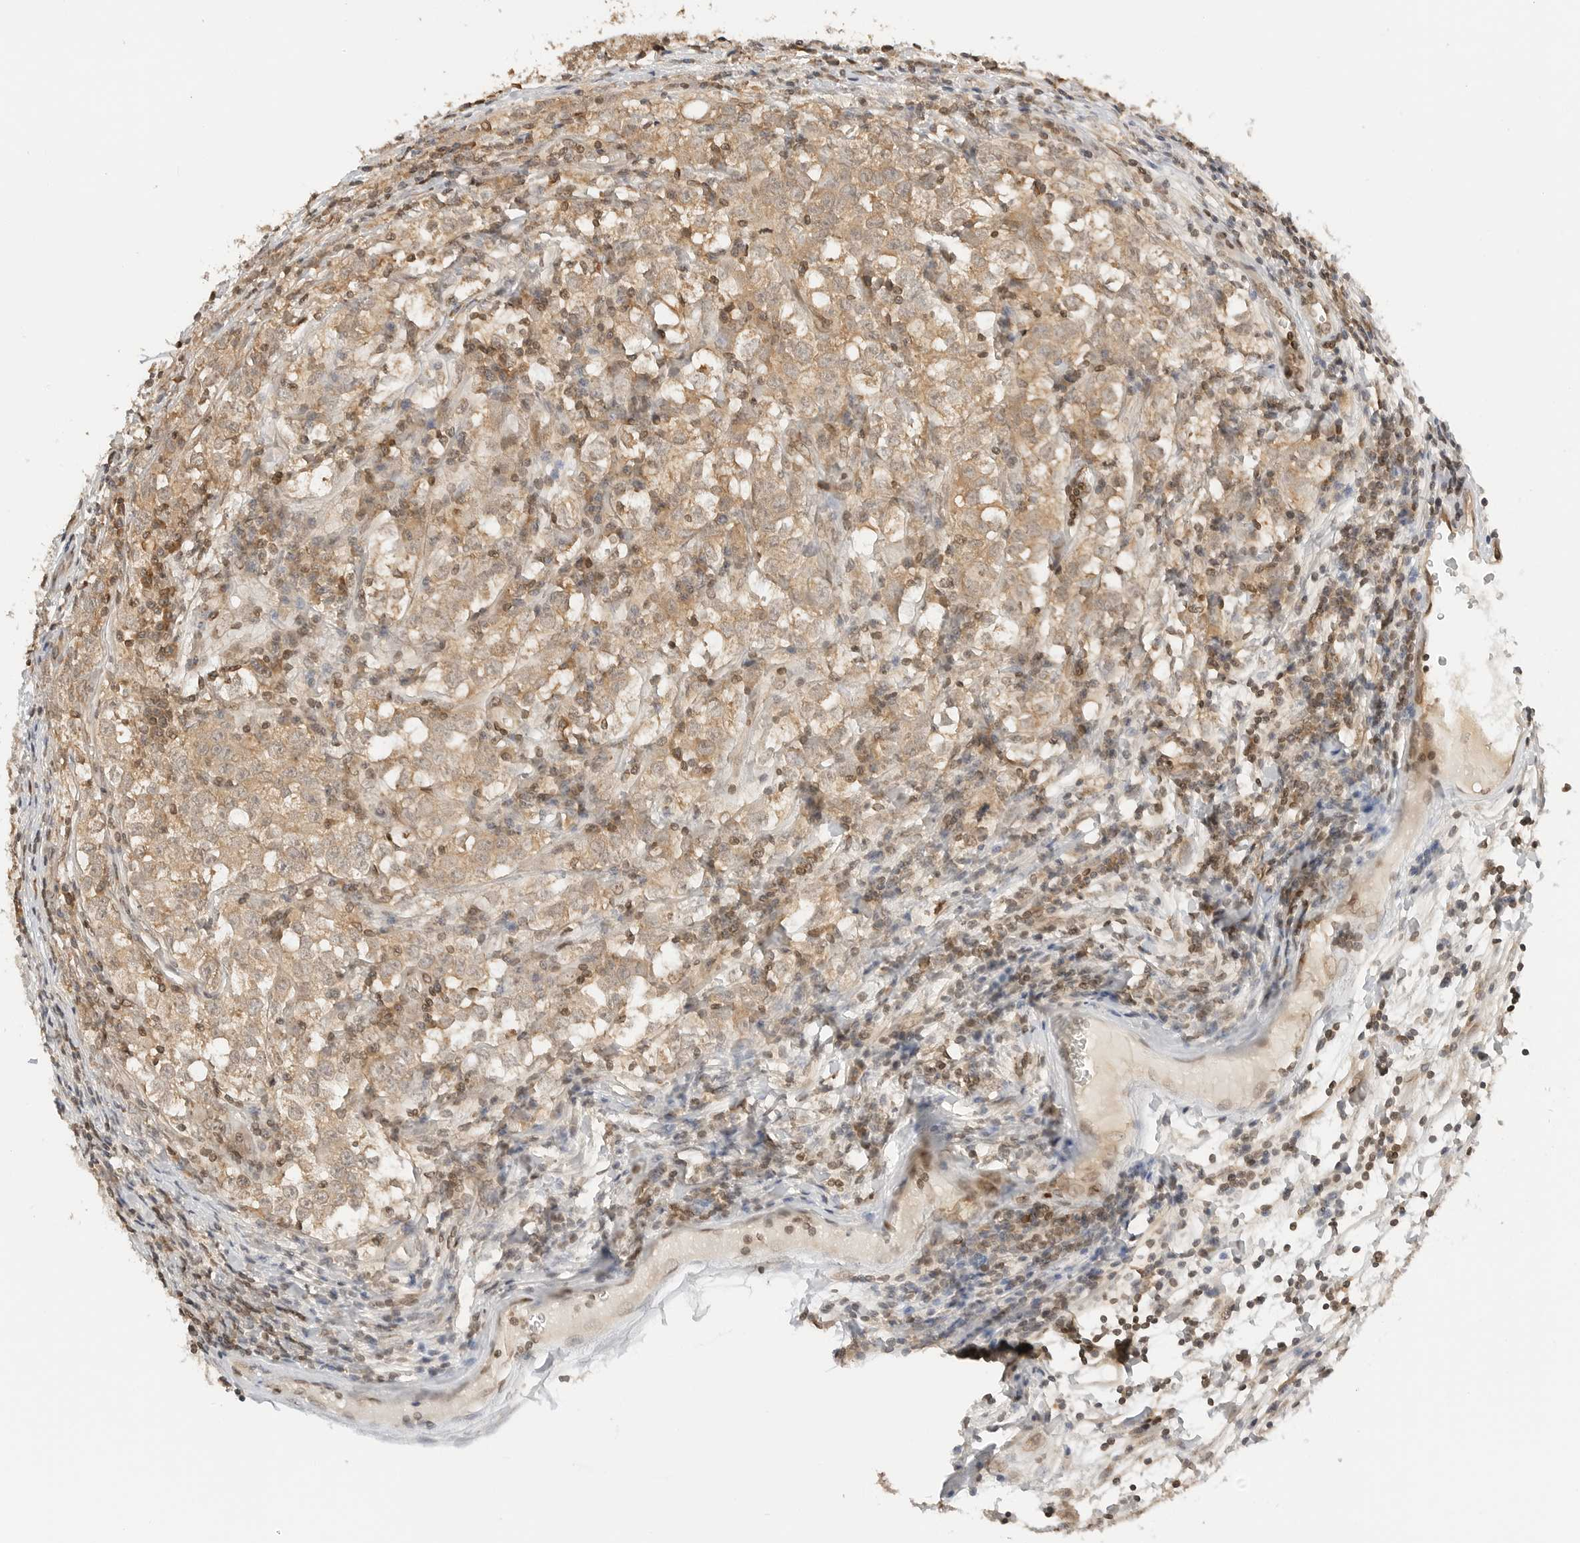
{"staining": {"intensity": "moderate", "quantity": "25%-75%", "location": "cytoplasmic/membranous"}, "tissue": "testis cancer", "cell_type": "Tumor cells", "image_type": "cancer", "snomed": [{"axis": "morphology", "description": "Seminoma, NOS"}, {"axis": "morphology", "description": "Carcinoma, Embryonal, NOS"}, {"axis": "topography", "description": "Testis"}], "caption": "Protein expression analysis of human testis cancer (seminoma) reveals moderate cytoplasmic/membranous staining in approximately 25%-75% of tumor cells. The staining was performed using DAB to visualize the protein expression in brown, while the nuclei were stained in blue with hematoxylin (Magnification: 20x).", "gene": "POLH", "patient": {"sex": "male", "age": 43}}